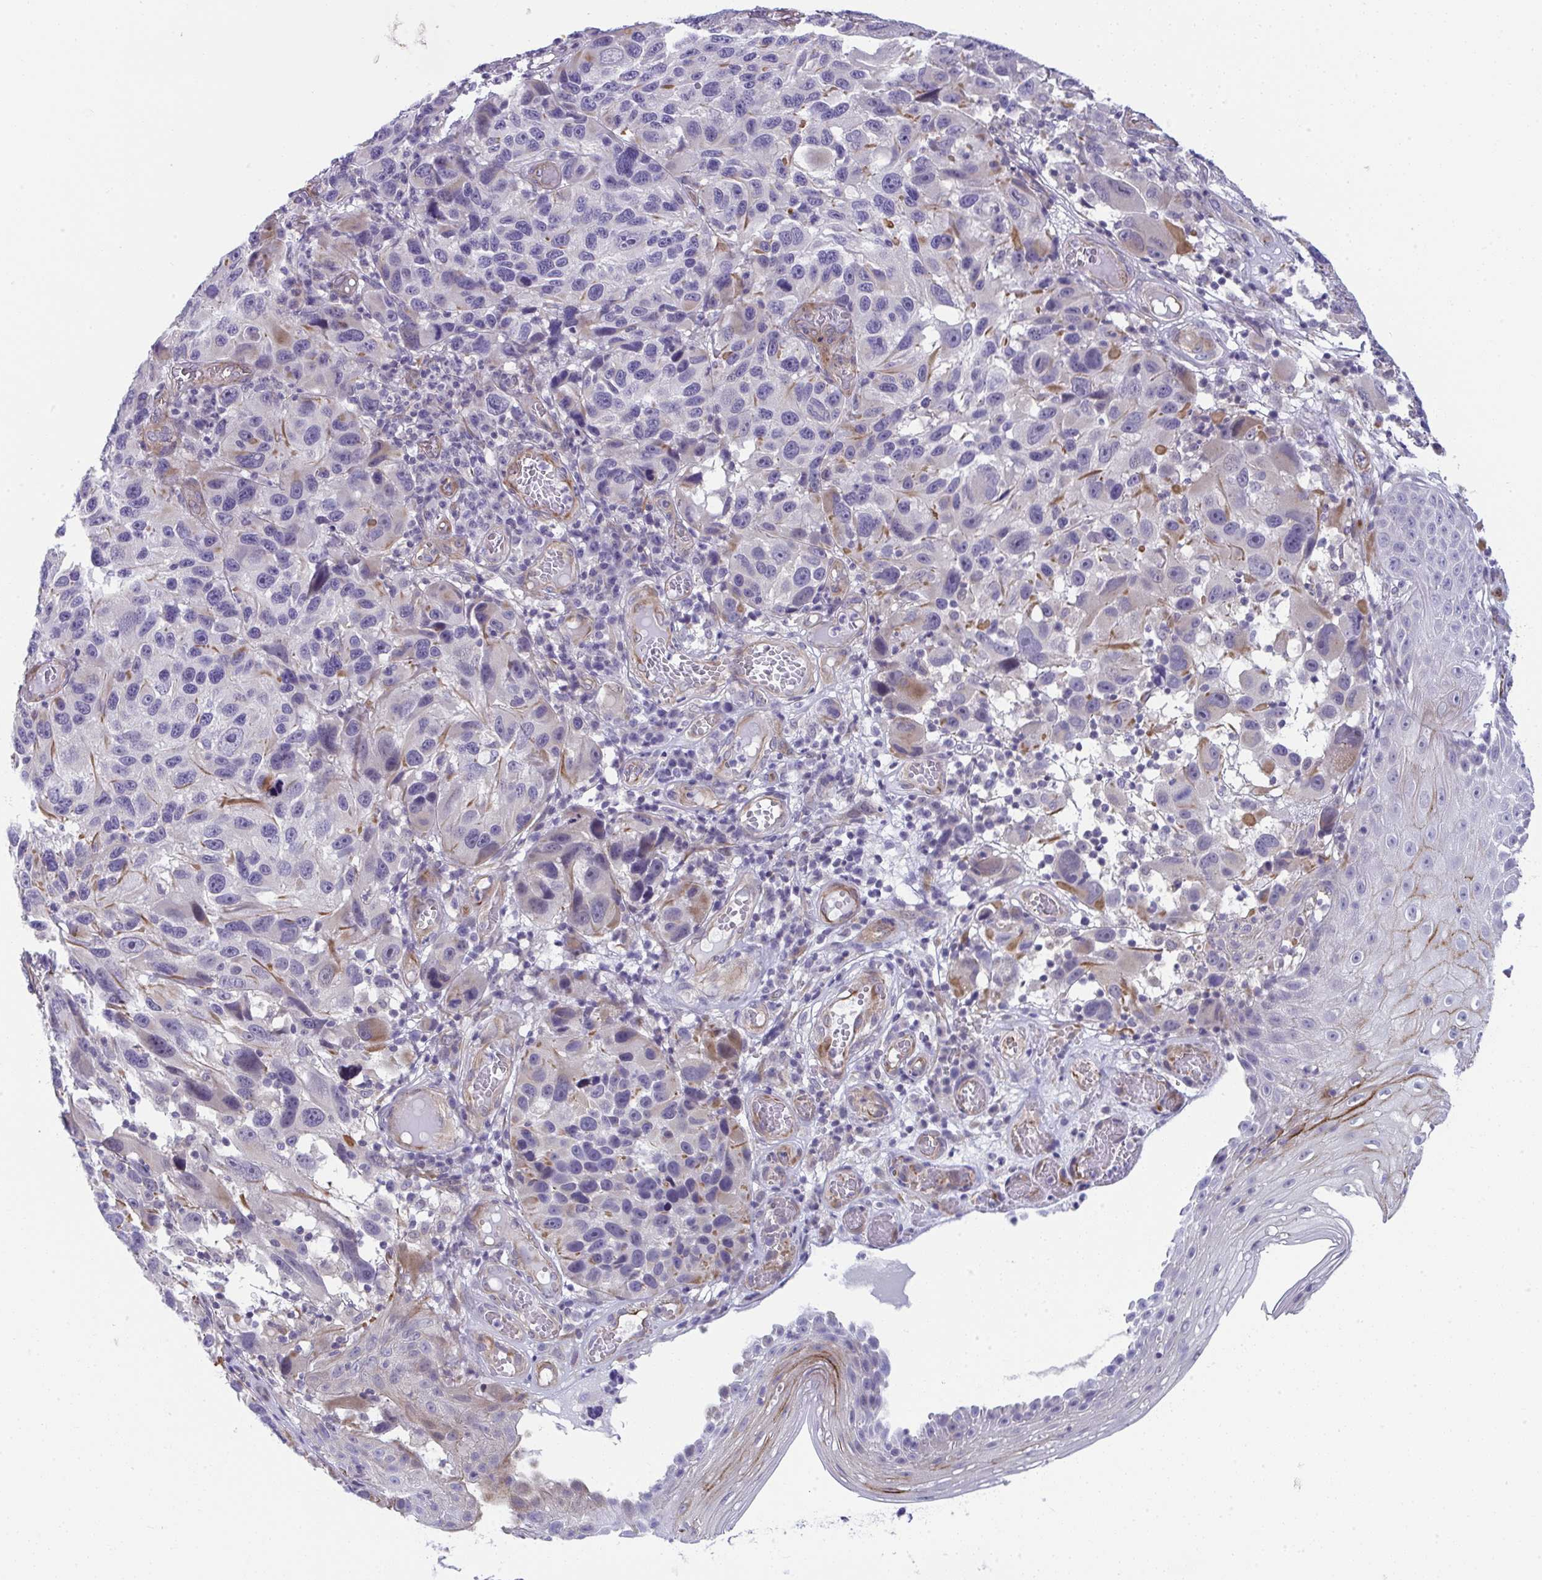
{"staining": {"intensity": "negative", "quantity": "none", "location": "none"}, "tissue": "melanoma", "cell_type": "Tumor cells", "image_type": "cancer", "snomed": [{"axis": "morphology", "description": "Malignant melanoma, NOS"}, {"axis": "topography", "description": "Skin"}], "caption": "The immunohistochemistry micrograph has no significant staining in tumor cells of malignant melanoma tissue.", "gene": "MYL12A", "patient": {"sex": "male", "age": 53}}